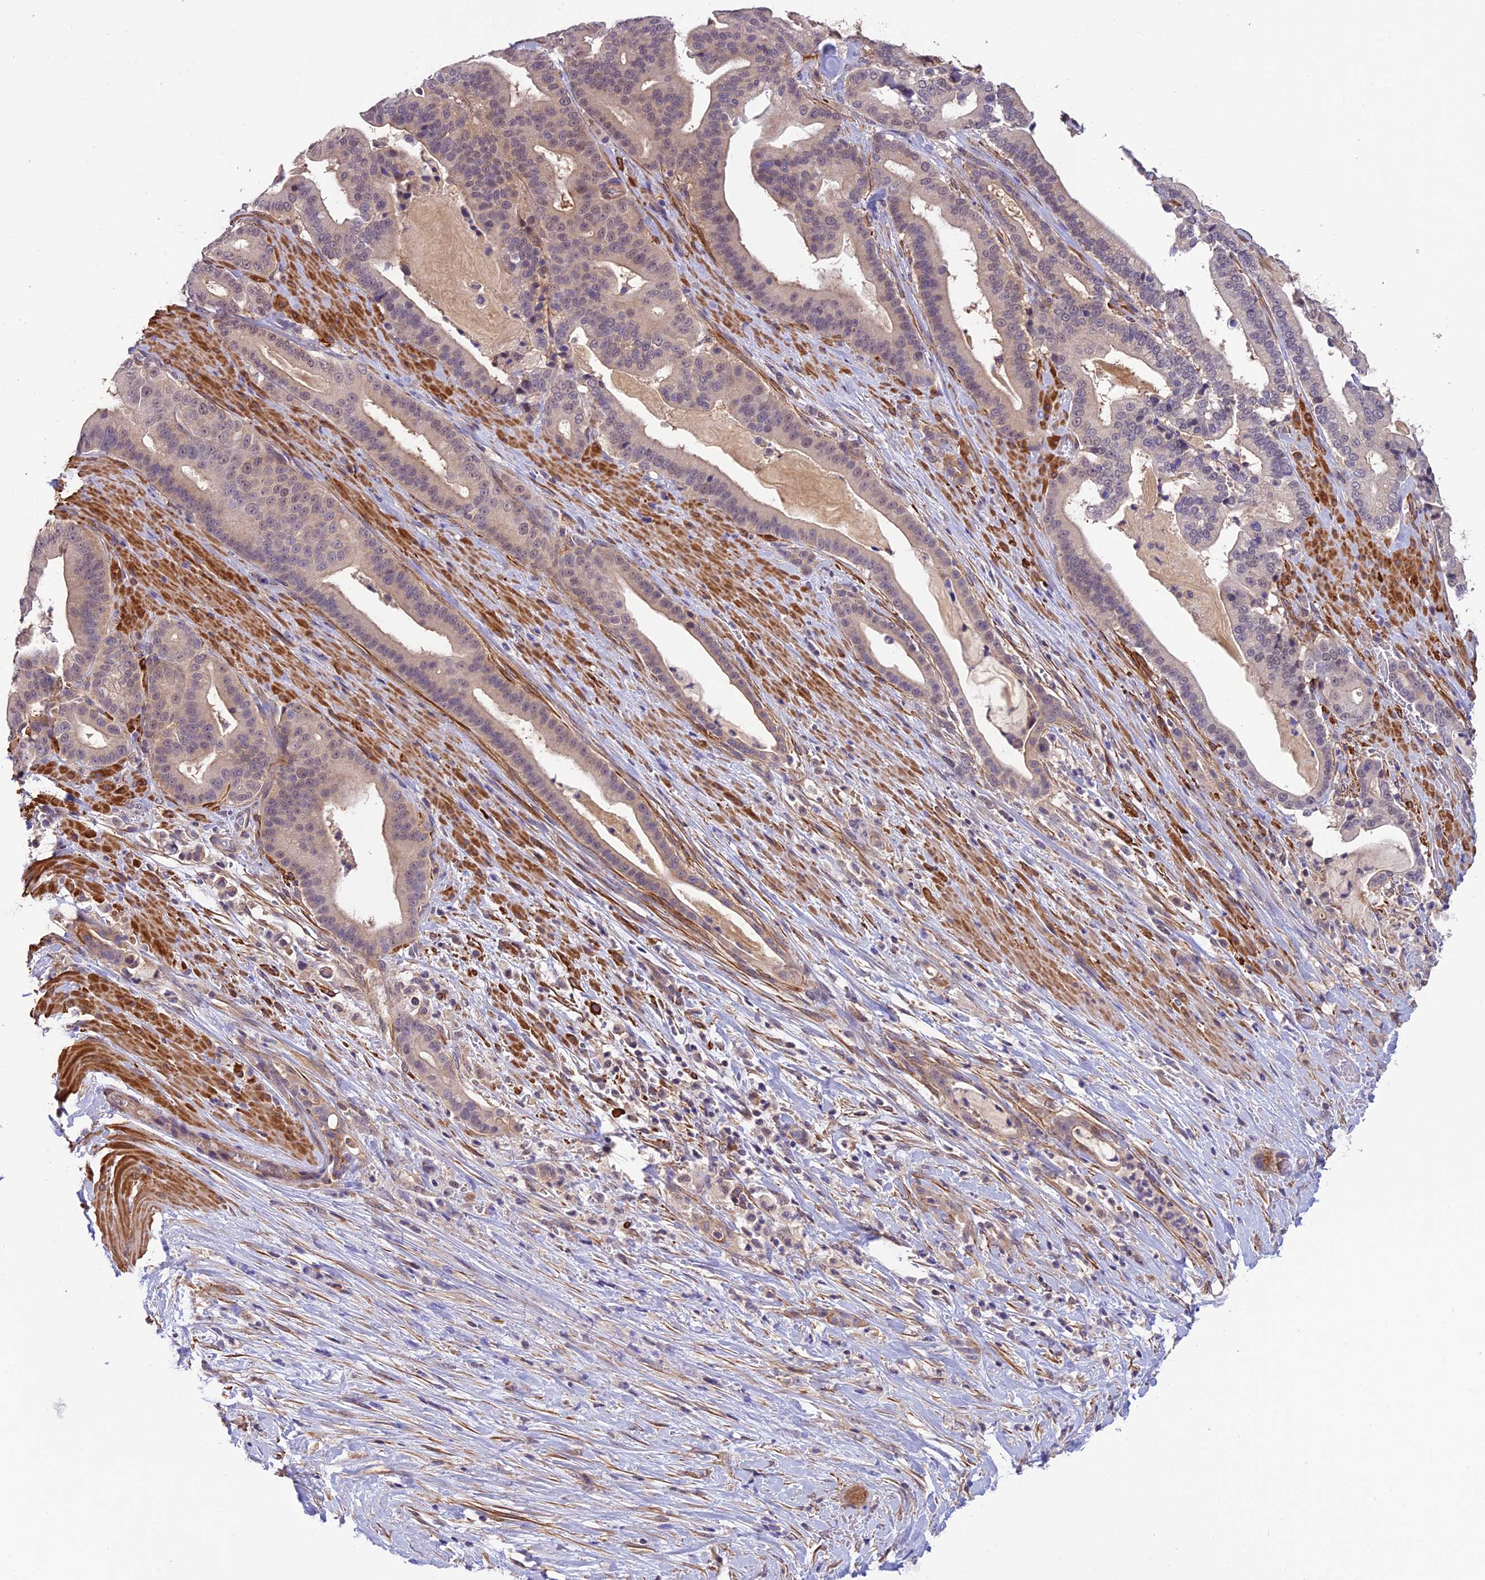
{"staining": {"intensity": "weak", "quantity": "<25%", "location": "nuclear"}, "tissue": "pancreatic cancer", "cell_type": "Tumor cells", "image_type": "cancer", "snomed": [{"axis": "morphology", "description": "Adenocarcinoma, NOS"}, {"axis": "topography", "description": "Pancreas"}], "caption": "High magnification brightfield microscopy of pancreatic adenocarcinoma stained with DAB (3,3'-diaminobenzidine) (brown) and counterstained with hematoxylin (blue): tumor cells show no significant staining.", "gene": "PSMB3", "patient": {"sex": "male", "age": 63}}